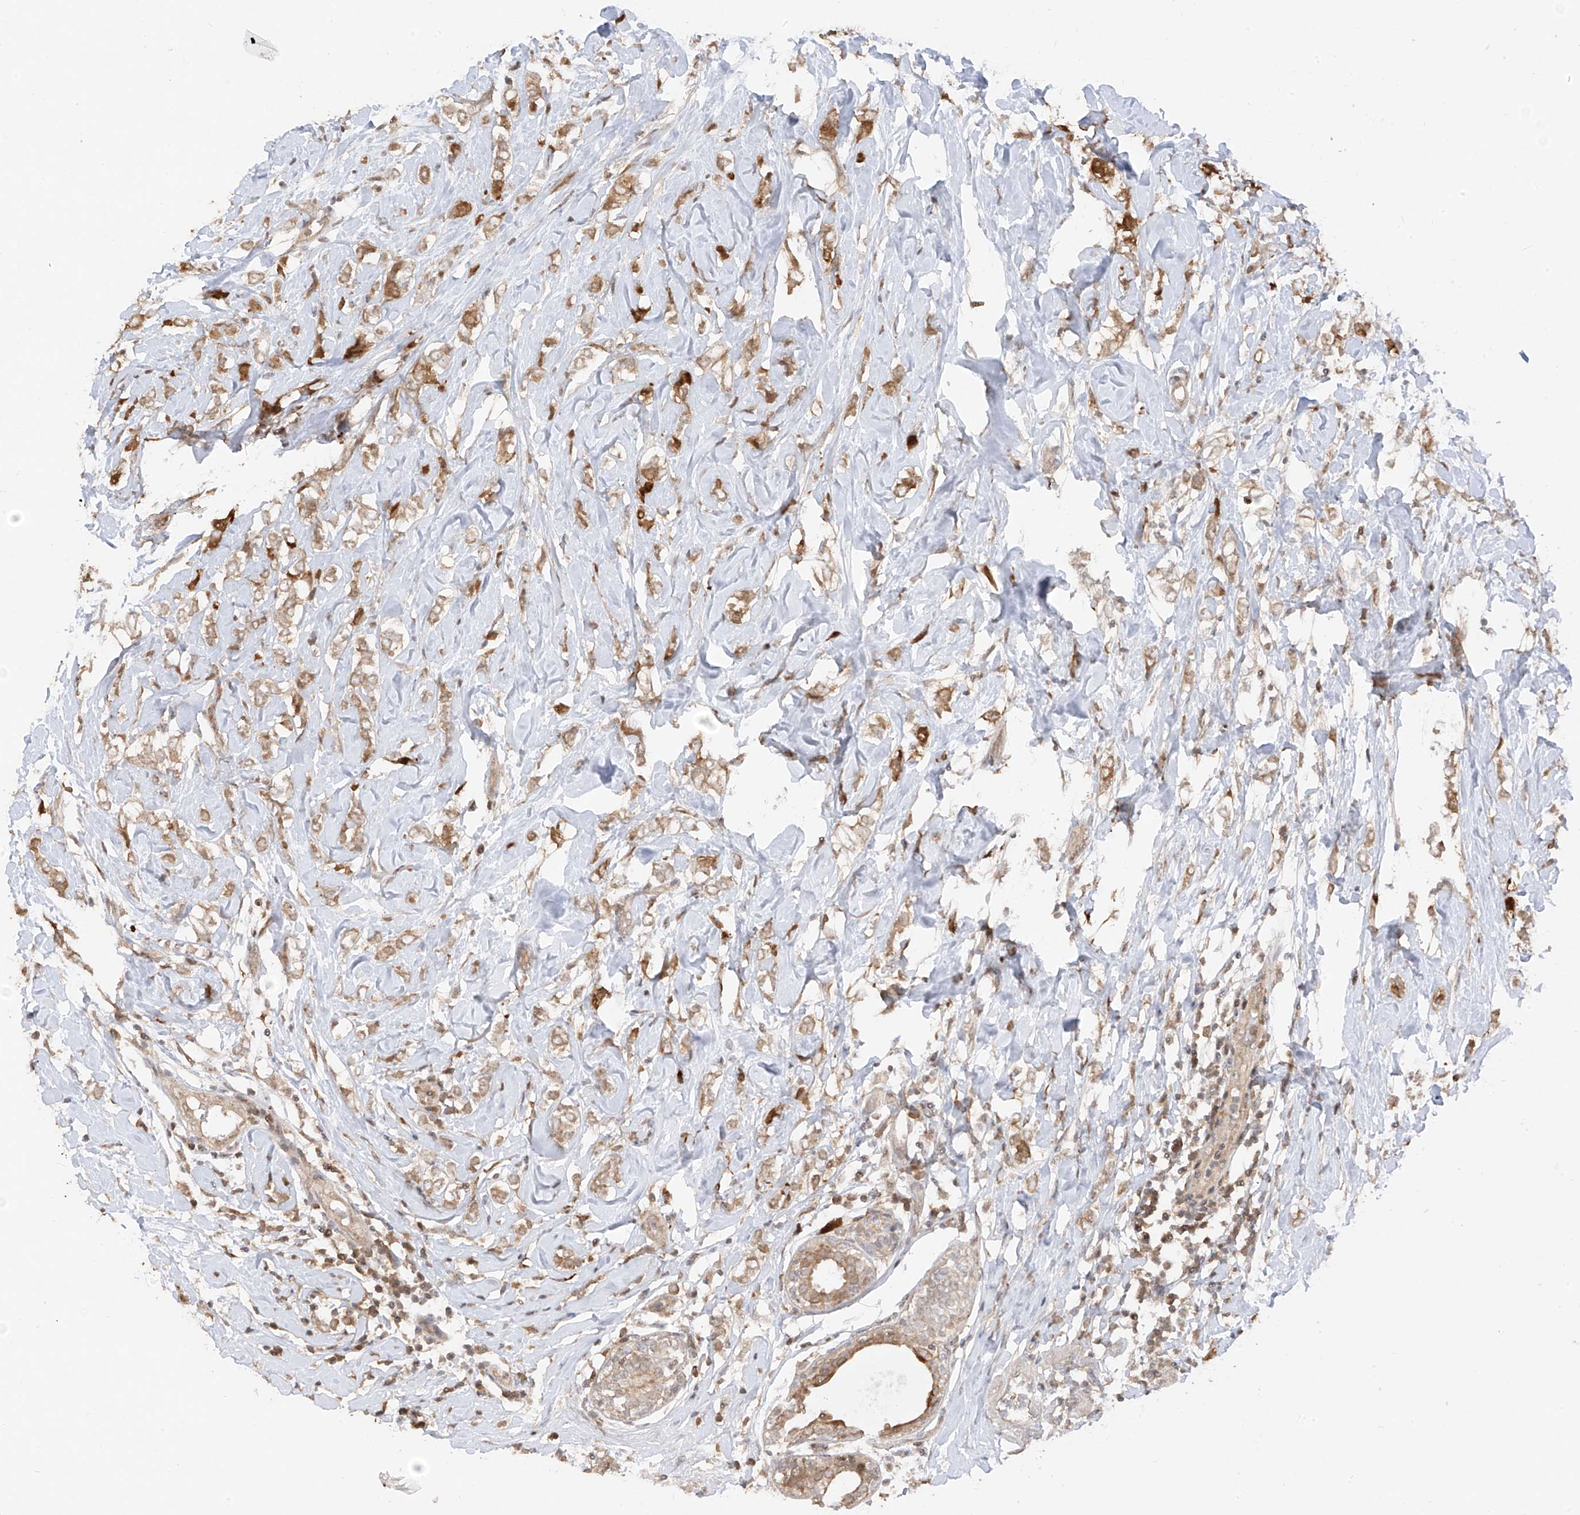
{"staining": {"intensity": "moderate", "quantity": ">75%", "location": "cytoplasmic/membranous"}, "tissue": "breast cancer", "cell_type": "Tumor cells", "image_type": "cancer", "snomed": [{"axis": "morphology", "description": "Normal tissue, NOS"}, {"axis": "morphology", "description": "Lobular carcinoma"}, {"axis": "topography", "description": "Breast"}], "caption": "This photomicrograph demonstrates breast lobular carcinoma stained with immunohistochemistry to label a protein in brown. The cytoplasmic/membranous of tumor cells show moderate positivity for the protein. Nuclei are counter-stained blue.", "gene": "COLGALT2", "patient": {"sex": "female", "age": 47}}